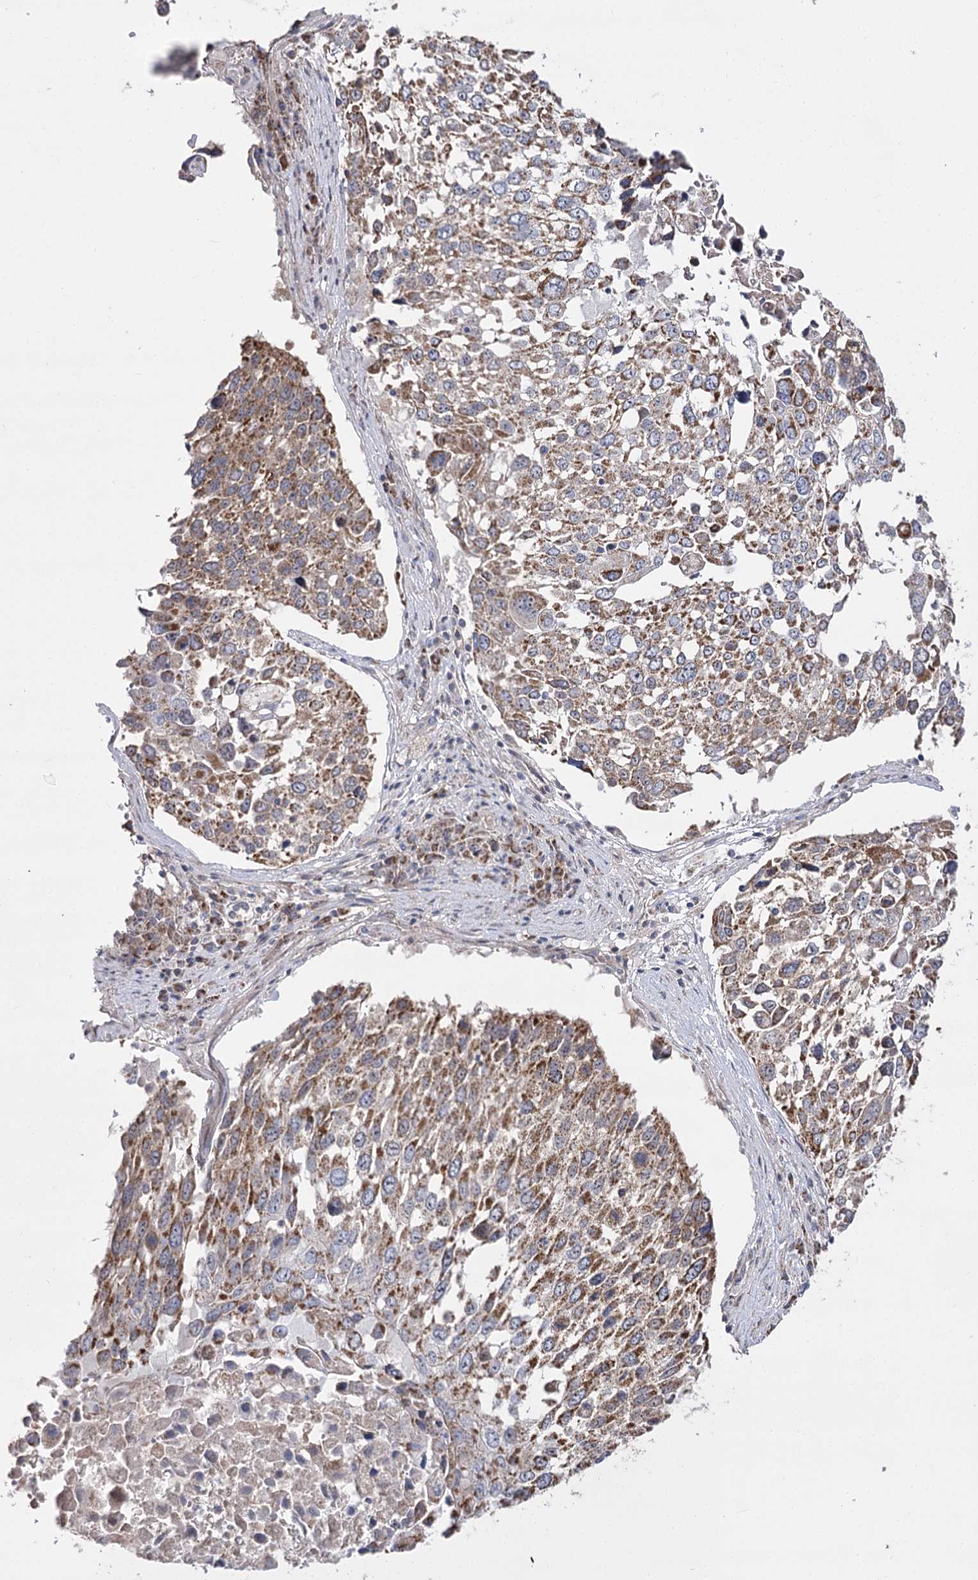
{"staining": {"intensity": "moderate", "quantity": ">75%", "location": "cytoplasmic/membranous"}, "tissue": "lung cancer", "cell_type": "Tumor cells", "image_type": "cancer", "snomed": [{"axis": "morphology", "description": "Squamous cell carcinoma, NOS"}, {"axis": "topography", "description": "Lung"}], "caption": "High-magnification brightfield microscopy of lung cancer (squamous cell carcinoma) stained with DAB (3,3'-diaminobenzidine) (brown) and counterstained with hematoxylin (blue). tumor cells exhibit moderate cytoplasmic/membranous positivity is present in approximately>75% of cells.", "gene": "NADK2", "patient": {"sex": "male", "age": 65}}